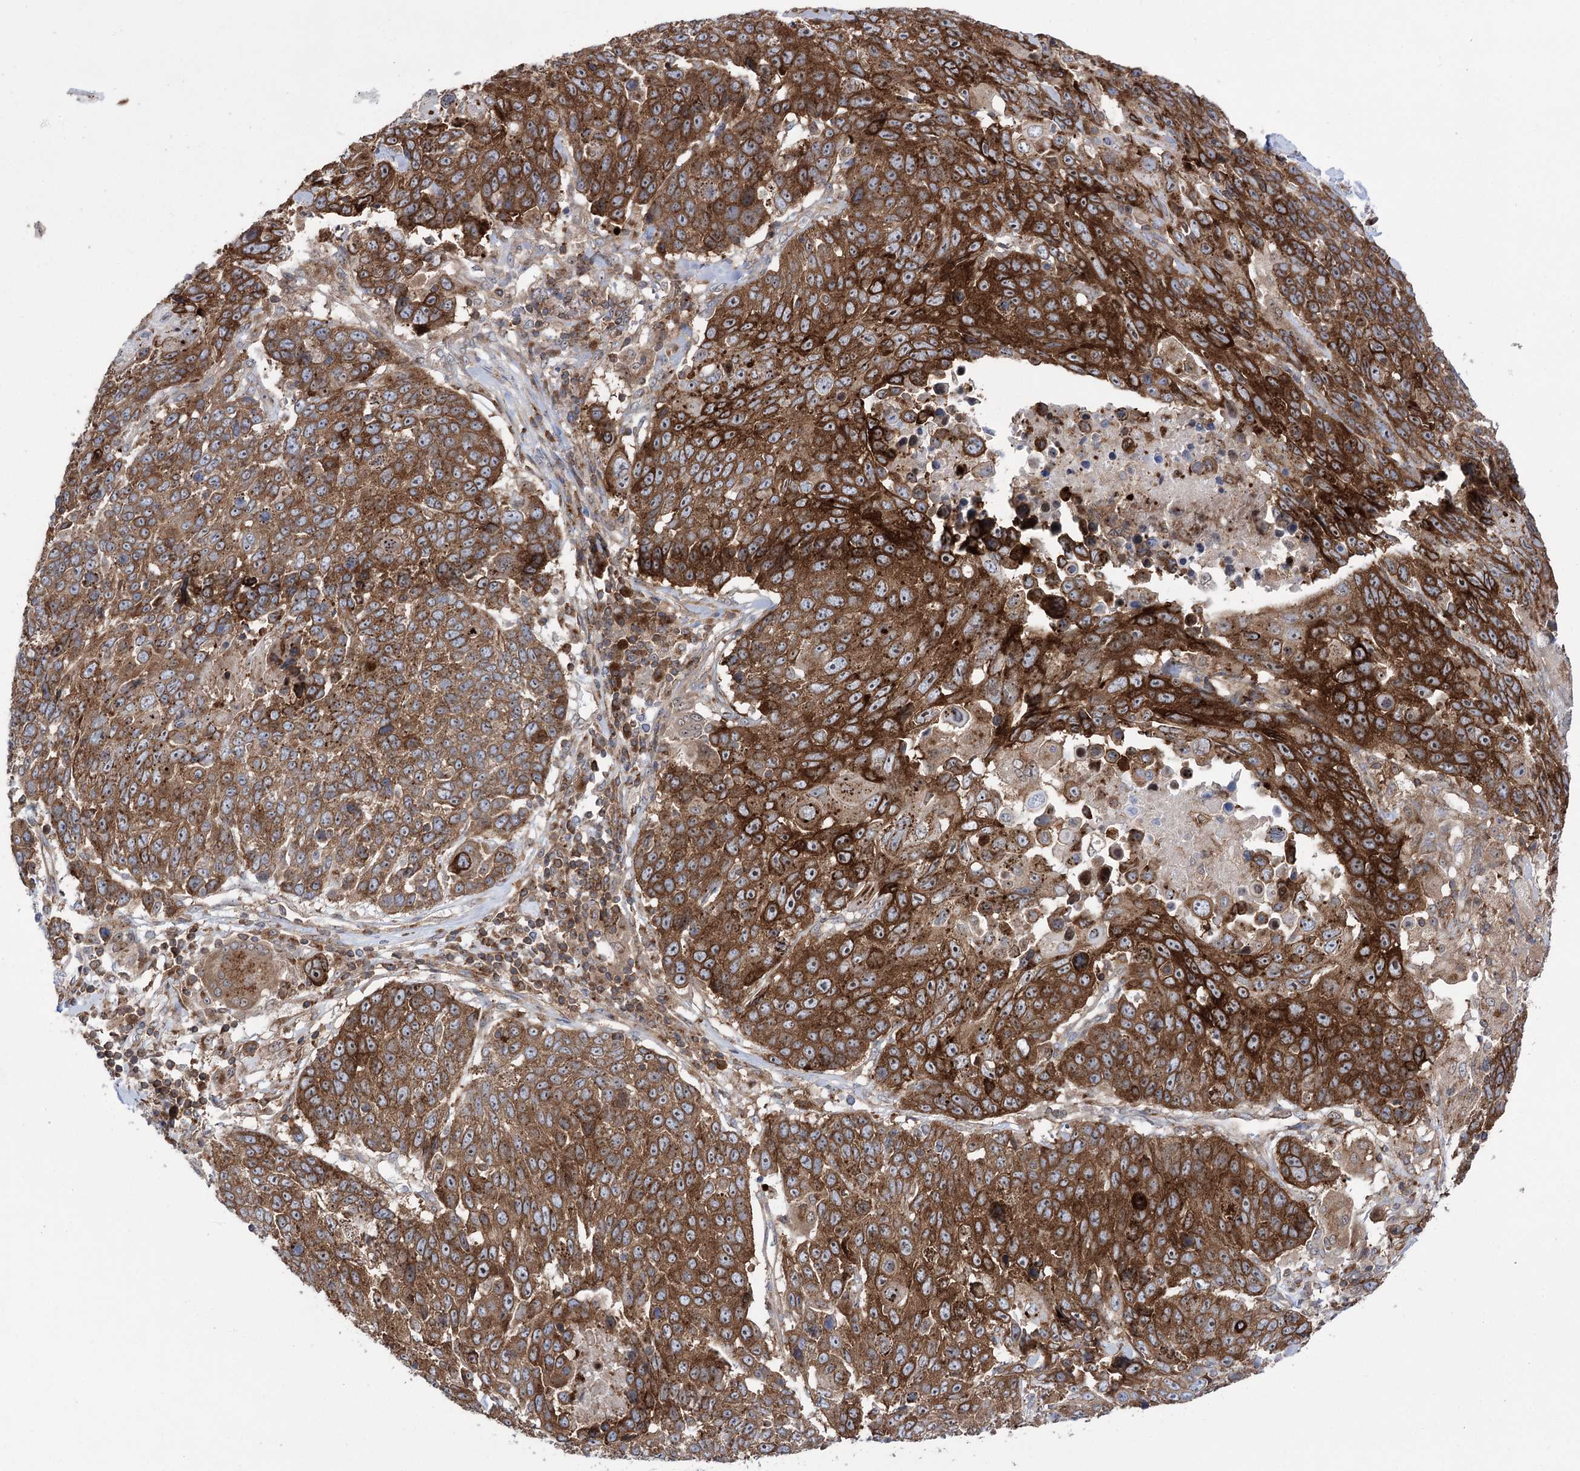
{"staining": {"intensity": "strong", "quantity": ">75%", "location": "cytoplasmic/membranous"}, "tissue": "lung cancer", "cell_type": "Tumor cells", "image_type": "cancer", "snomed": [{"axis": "morphology", "description": "Squamous cell carcinoma, NOS"}, {"axis": "topography", "description": "Lung"}], "caption": "A photomicrograph of lung cancer stained for a protein demonstrates strong cytoplasmic/membranous brown staining in tumor cells. The protein of interest is shown in brown color, while the nuclei are stained blue.", "gene": "ZNF622", "patient": {"sex": "male", "age": 66}}